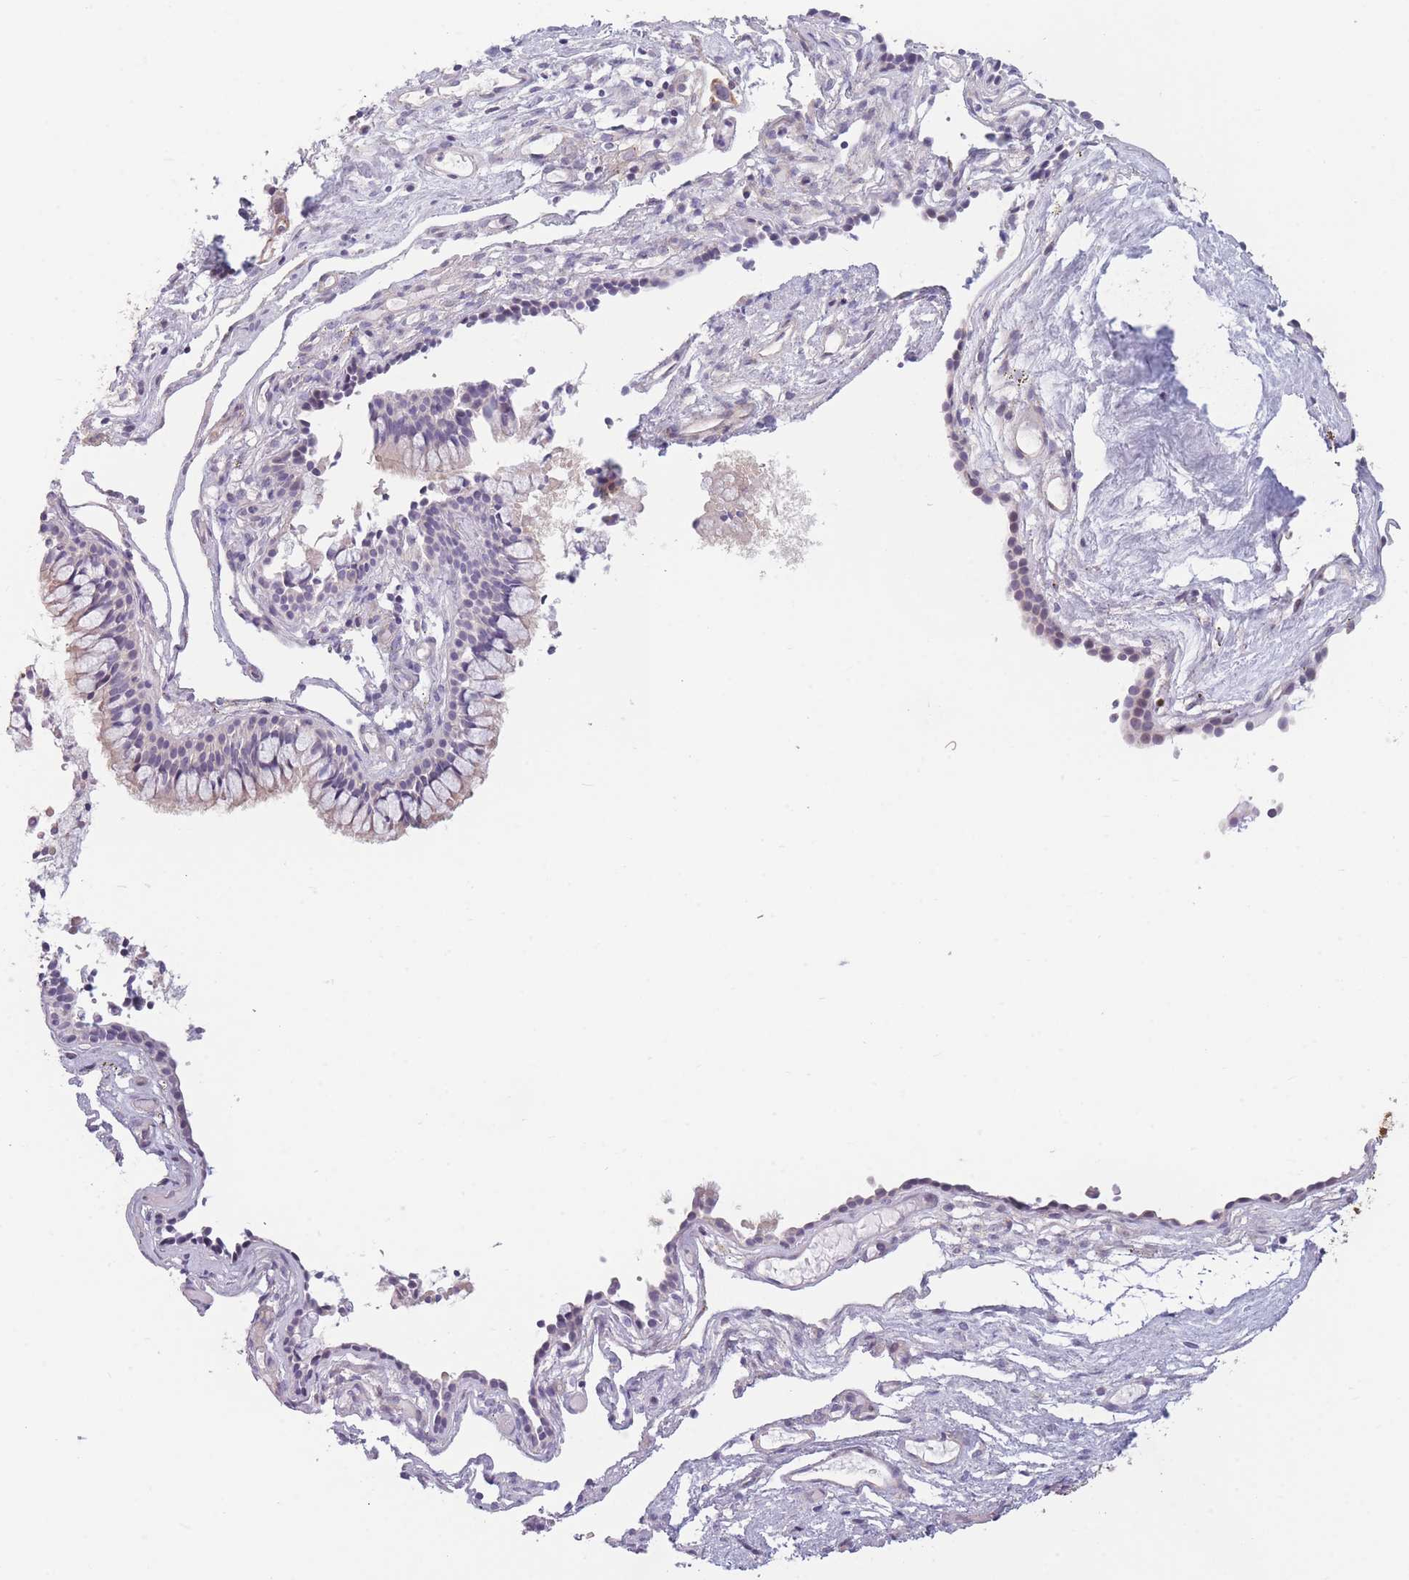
{"staining": {"intensity": "weak", "quantity": "<25%", "location": "cytoplasmic/membranous"}, "tissue": "nasopharynx", "cell_type": "Respiratory epithelial cells", "image_type": "normal", "snomed": [{"axis": "morphology", "description": "Normal tissue, NOS"}, {"axis": "topography", "description": "Nasopharynx"}], "caption": "Immunohistochemistry (IHC) photomicrograph of unremarkable nasopharynx stained for a protein (brown), which demonstrates no staining in respiratory epithelial cells.", "gene": "SLC7A6", "patient": {"sex": "male", "age": 82}}